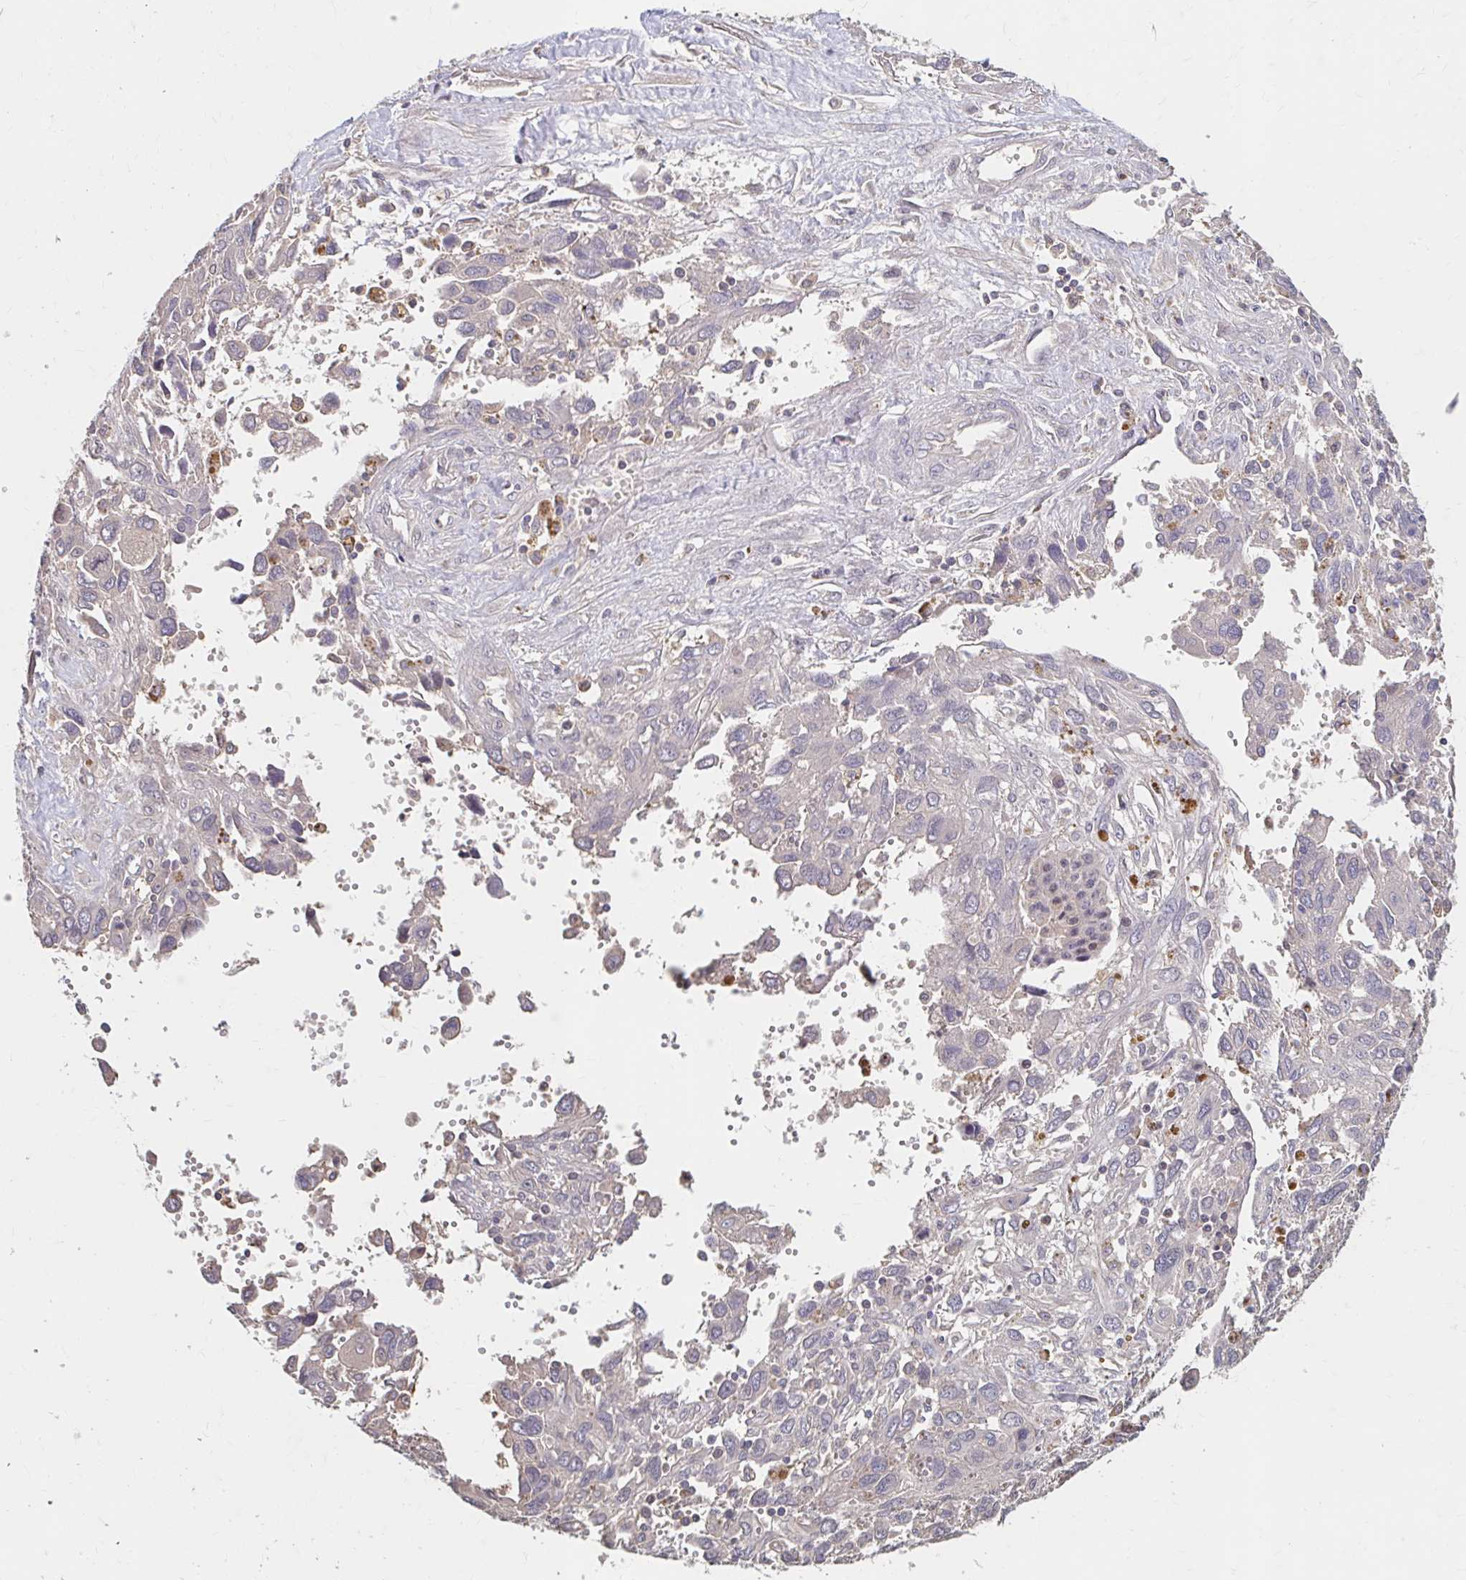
{"staining": {"intensity": "negative", "quantity": "none", "location": "none"}, "tissue": "pancreatic cancer", "cell_type": "Tumor cells", "image_type": "cancer", "snomed": [{"axis": "morphology", "description": "Adenocarcinoma, NOS"}, {"axis": "topography", "description": "Pancreas"}], "caption": "Immunohistochemistry micrograph of pancreatic cancer stained for a protein (brown), which demonstrates no positivity in tumor cells.", "gene": "HMGCS2", "patient": {"sex": "female", "age": 47}}